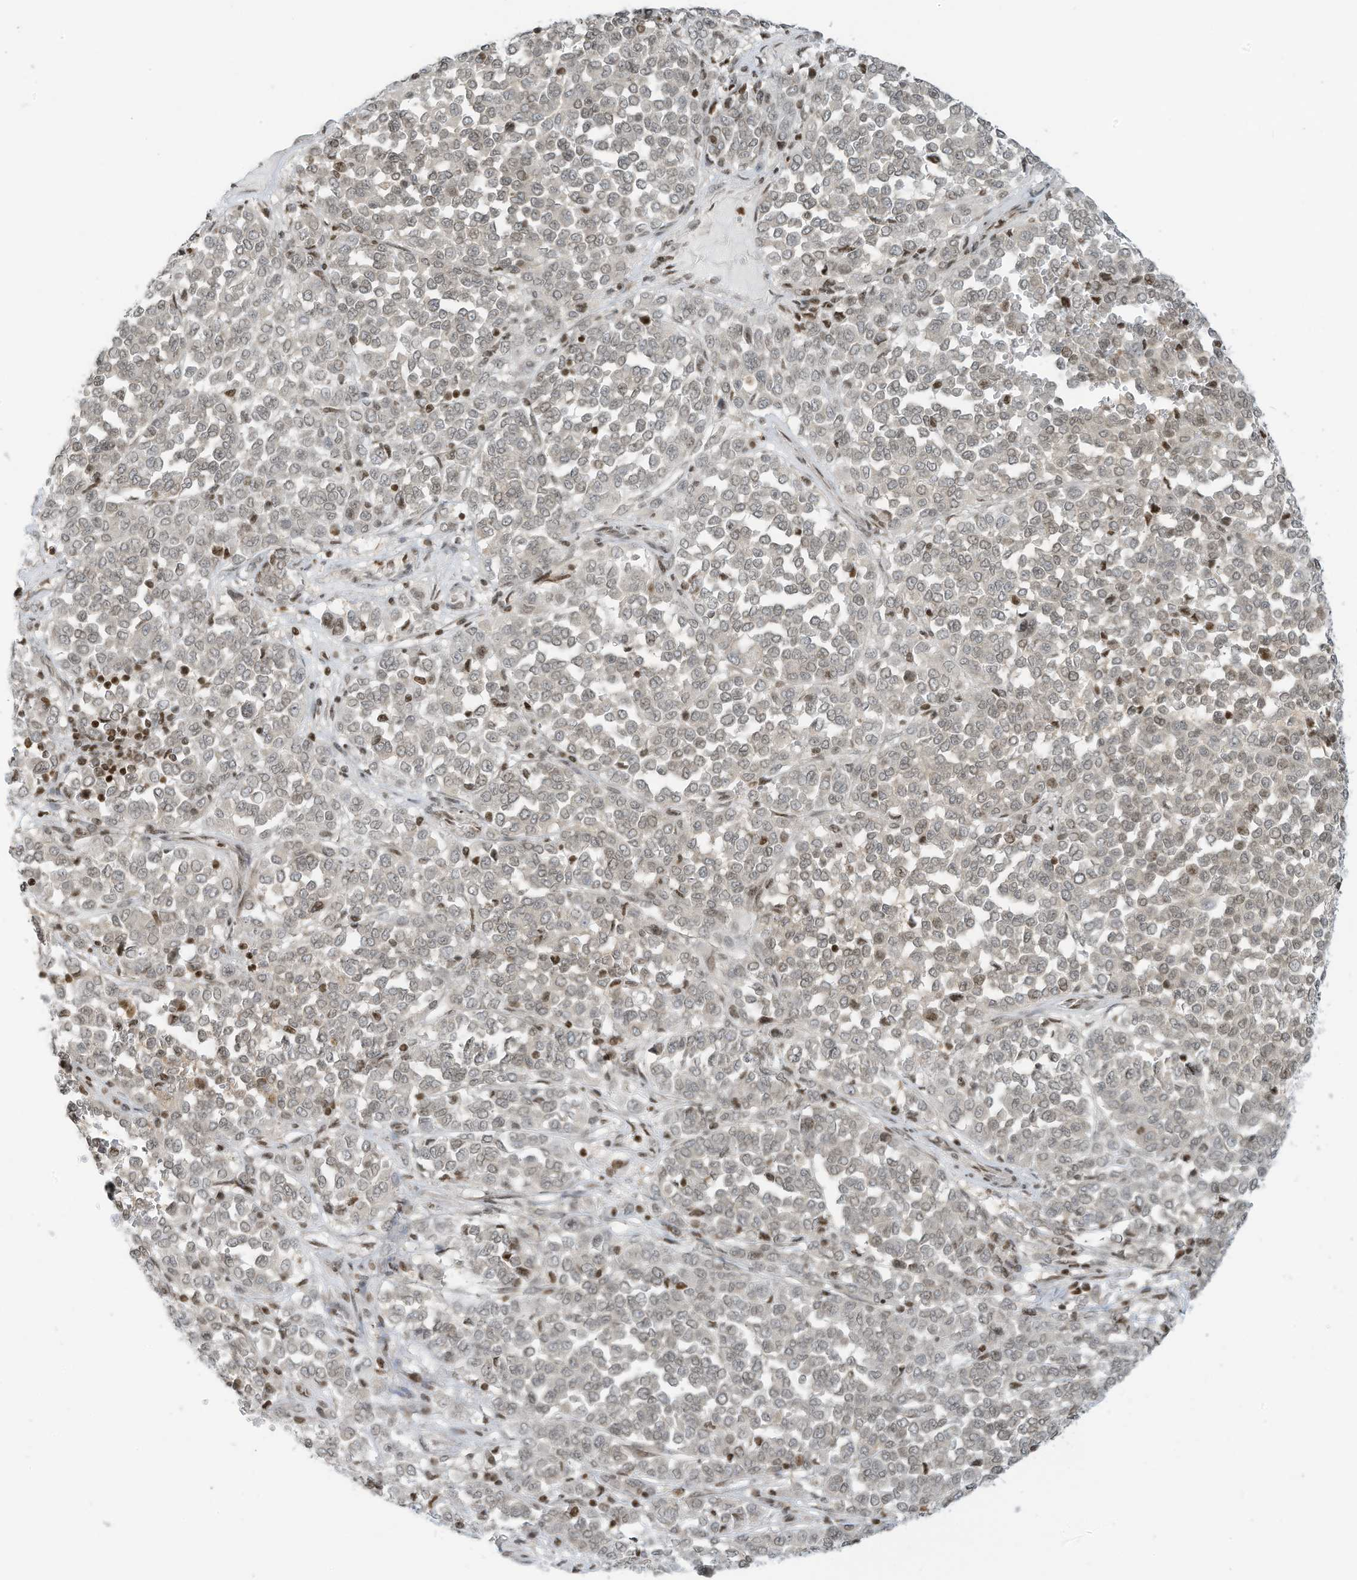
{"staining": {"intensity": "weak", "quantity": "<25%", "location": "nuclear"}, "tissue": "melanoma", "cell_type": "Tumor cells", "image_type": "cancer", "snomed": [{"axis": "morphology", "description": "Malignant melanoma, Metastatic site"}, {"axis": "topography", "description": "Pancreas"}], "caption": "Immunohistochemistry of human malignant melanoma (metastatic site) displays no positivity in tumor cells. (DAB (3,3'-diaminobenzidine) IHC, high magnification).", "gene": "ADI1", "patient": {"sex": "female", "age": 30}}